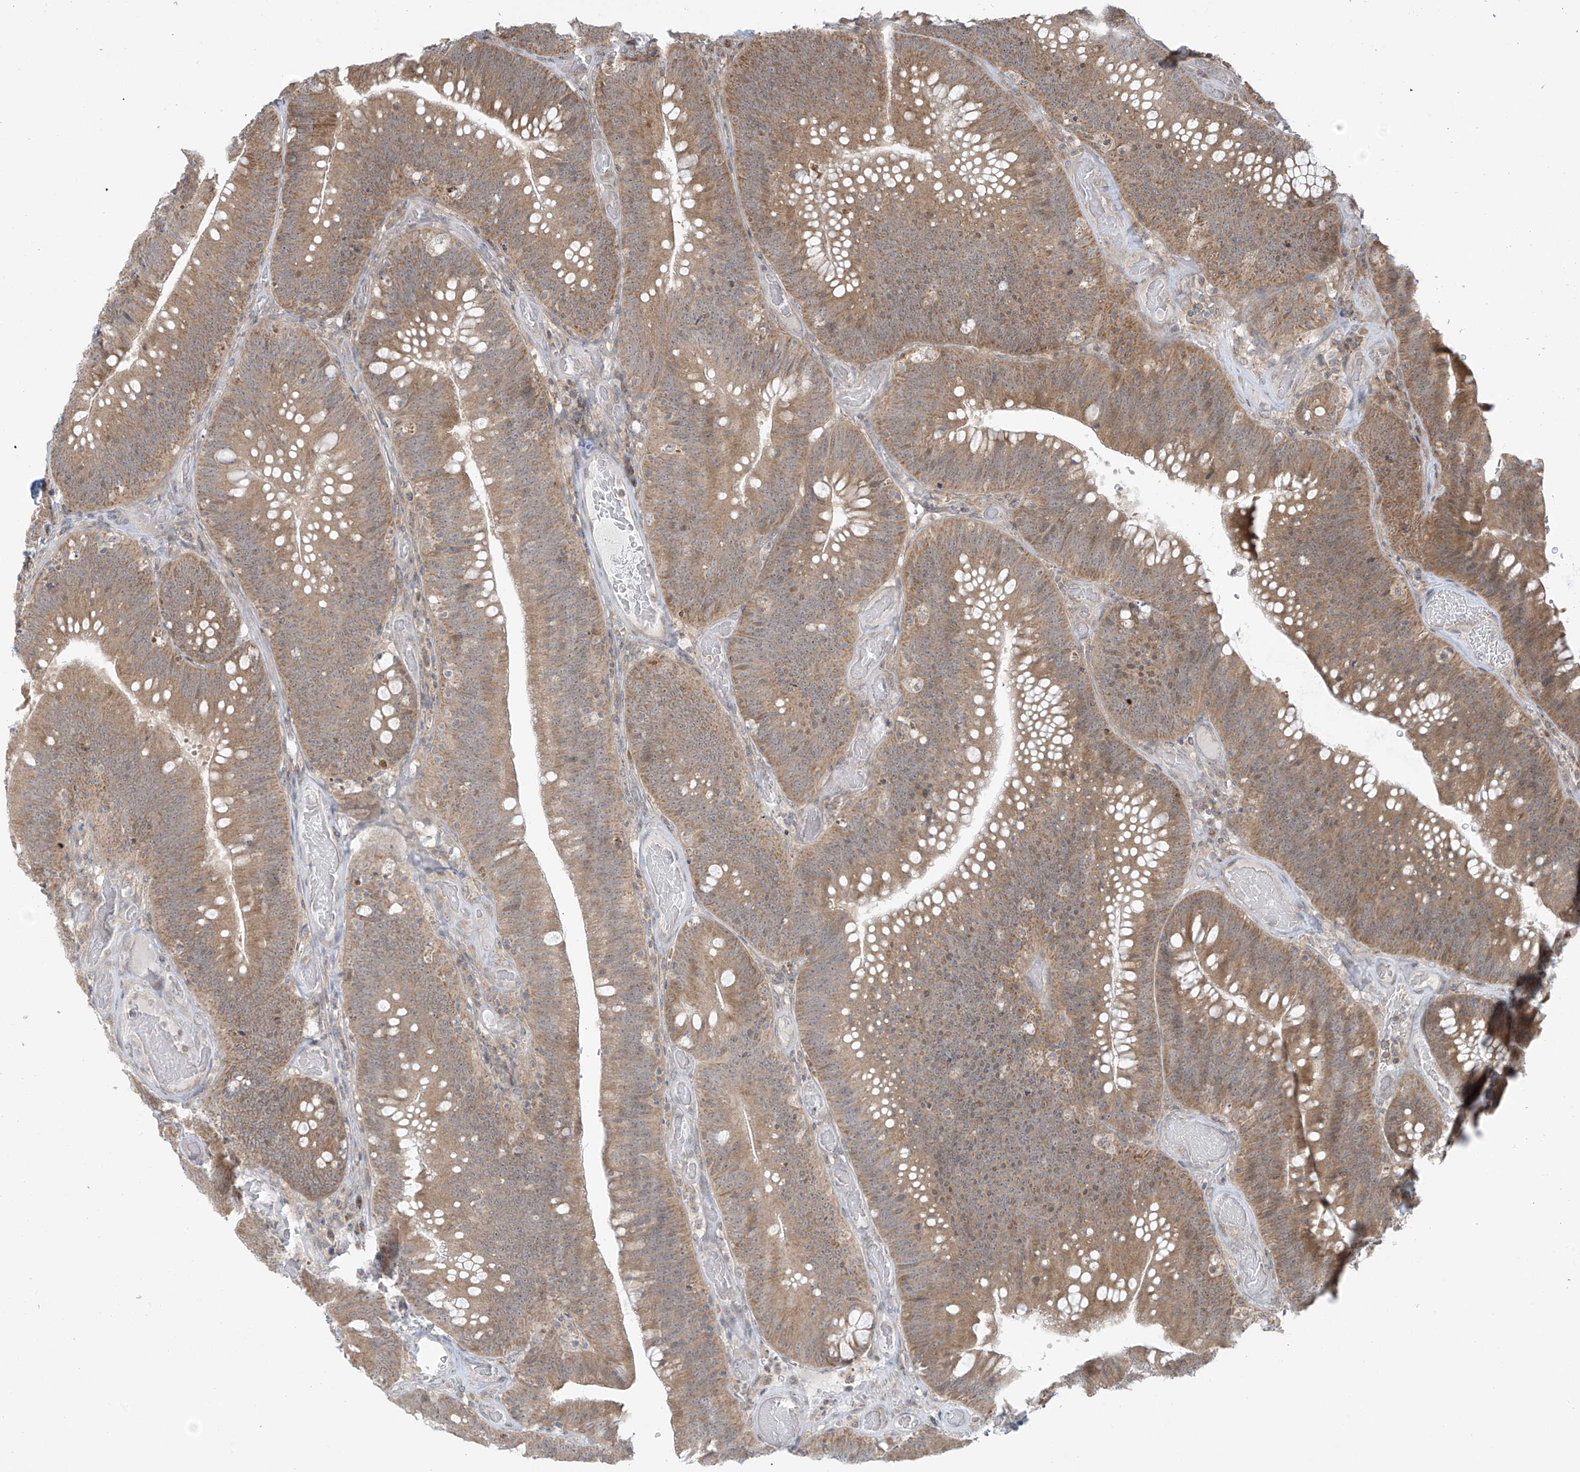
{"staining": {"intensity": "weak", "quantity": ">75%", "location": "cytoplasmic/membranous"}, "tissue": "colorectal cancer", "cell_type": "Tumor cells", "image_type": "cancer", "snomed": [{"axis": "morphology", "description": "Normal tissue, NOS"}, {"axis": "topography", "description": "Colon"}], "caption": "The immunohistochemical stain labels weak cytoplasmic/membranous expression in tumor cells of colorectal cancer tissue. Using DAB (brown) and hematoxylin (blue) stains, captured at high magnification using brightfield microscopy.", "gene": "HDDC2", "patient": {"sex": "female", "age": 82}}